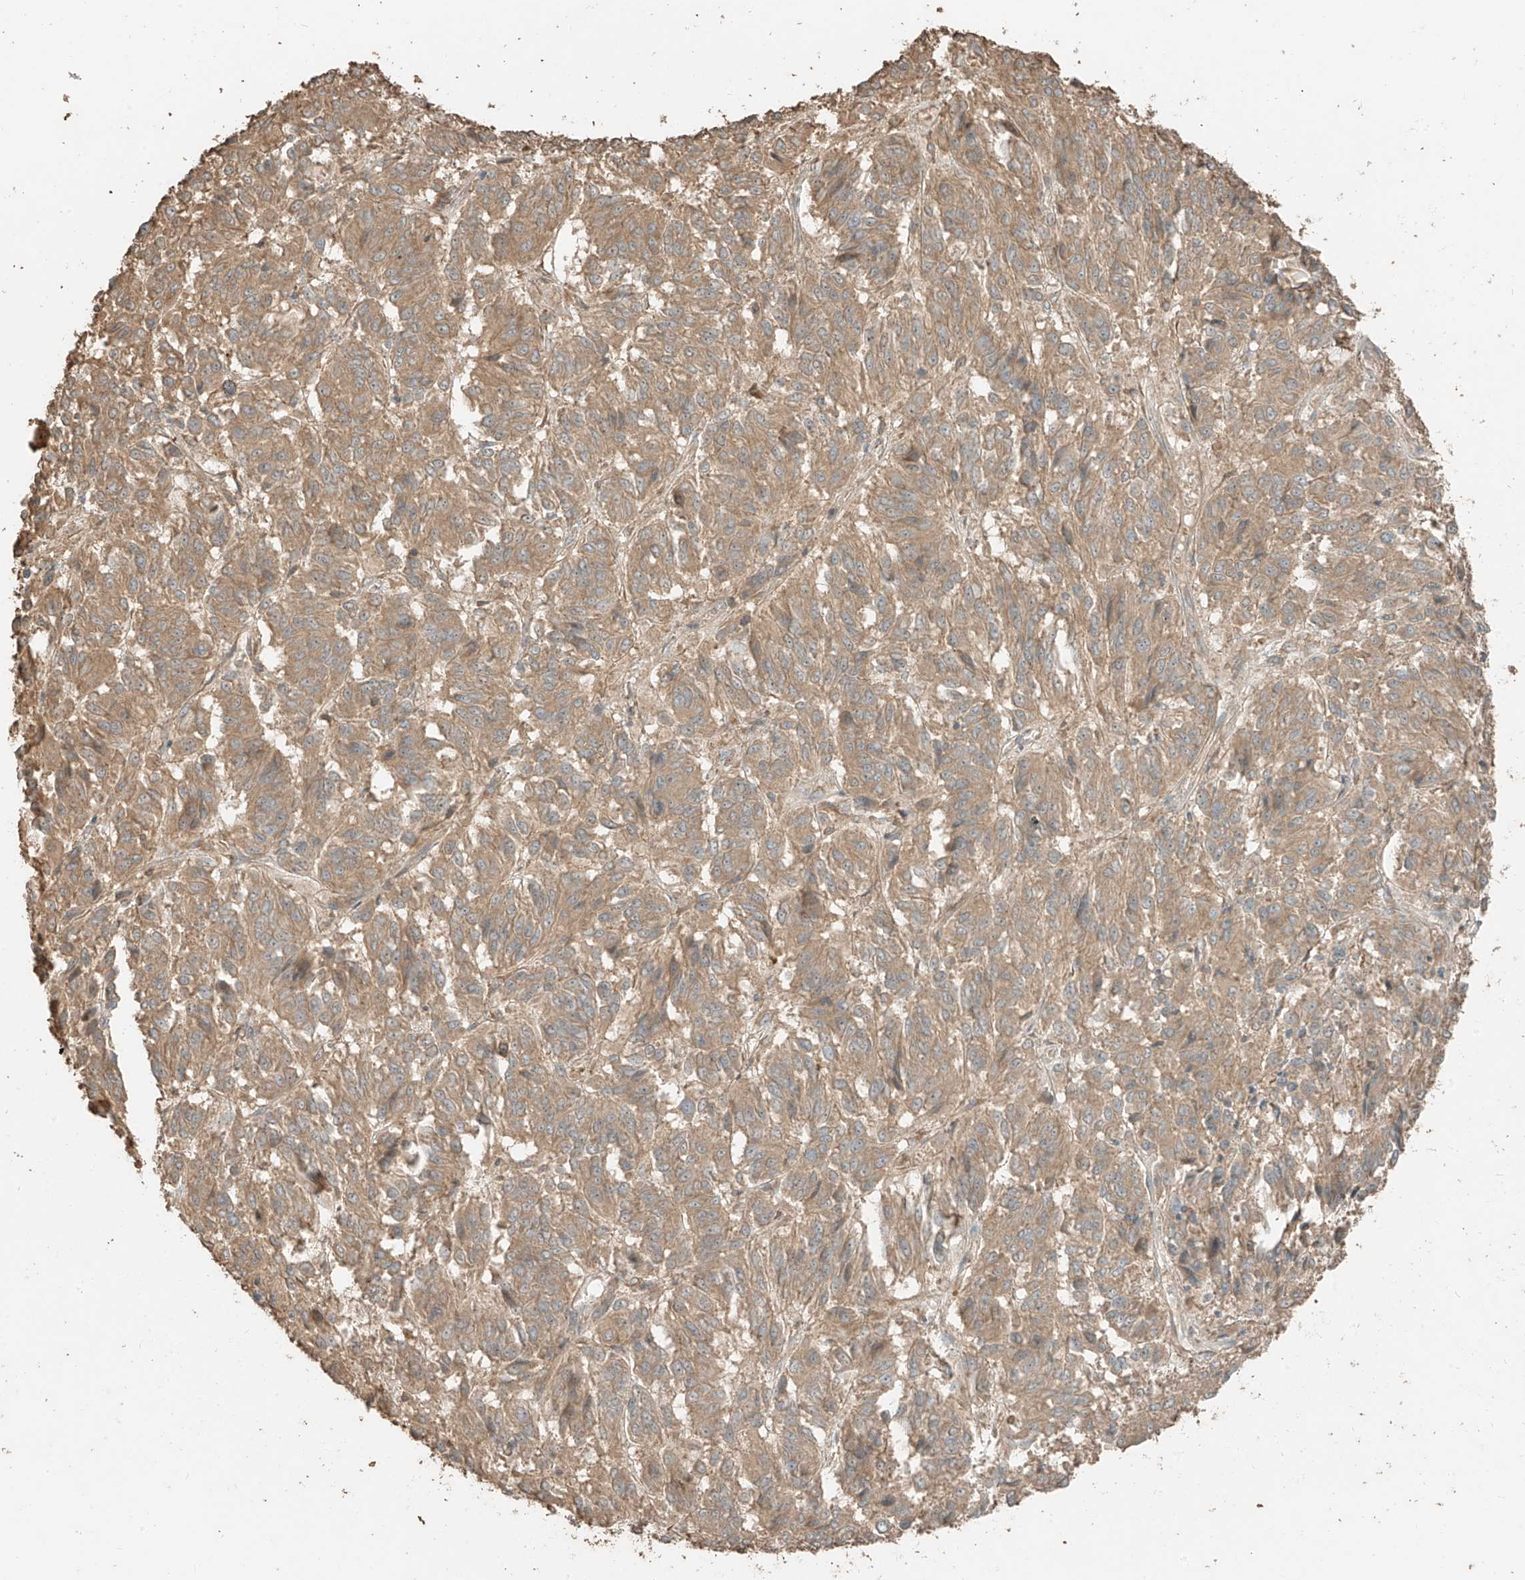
{"staining": {"intensity": "moderate", "quantity": ">75%", "location": "cytoplasmic/membranous"}, "tissue": "melanoma", "cell_type": "Tumor cells", "image_type": "cancer", "snomed": [{"axis": "morphology", "description": "Malignant melanoma, Metastatic site"}, {"axis": "topography", "description": "Lung"}], "caption": "High-power microscopy captured an immunohistochemistry photomicrograph of malignant melanoma (metastatic site), revealing moderate cytoplasmic/membranous expression in about >75% of tumor cells.", "gene": "RFTN2", "patient": {"sex": "male", "age": 64}}